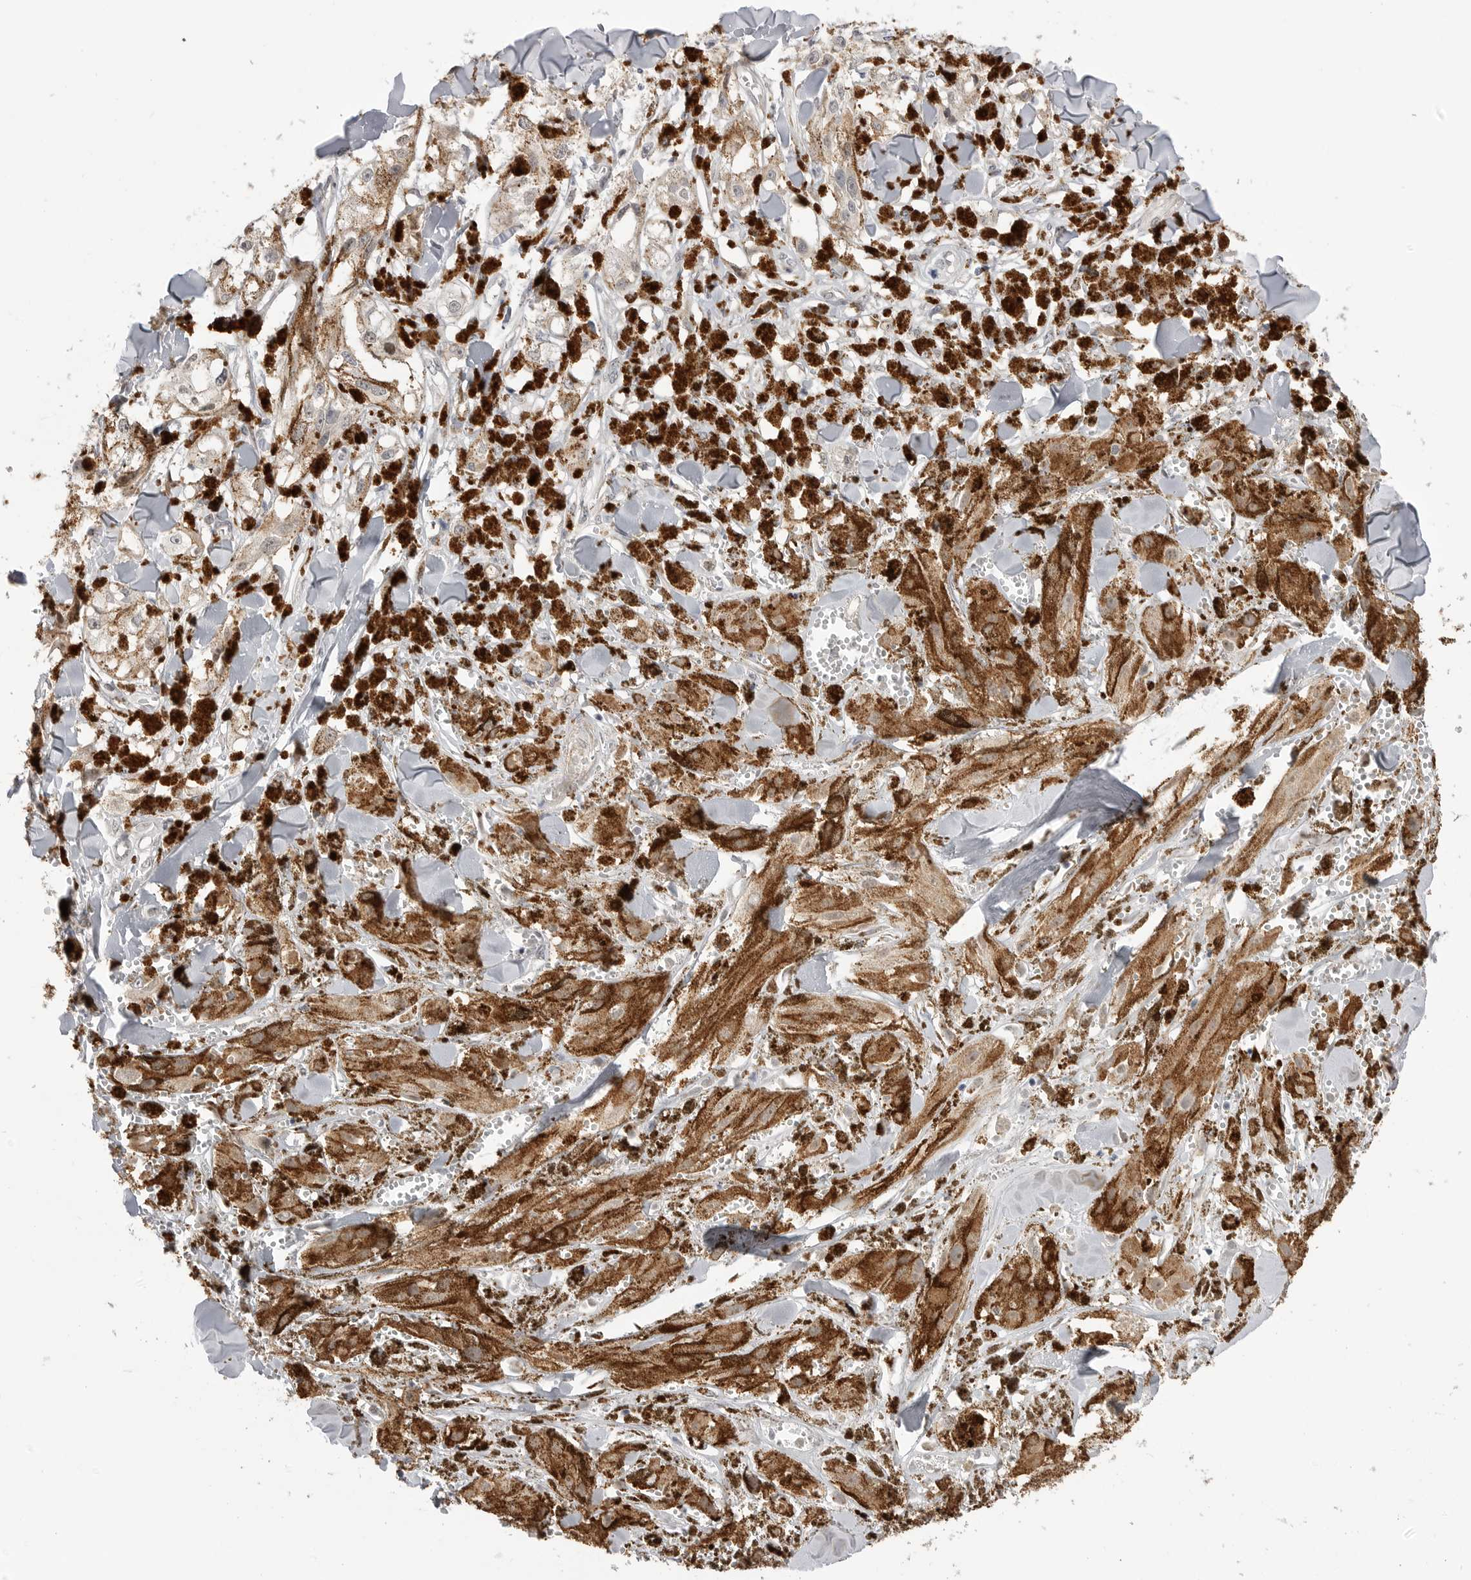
{"staining": {"intensity": "negative", "quantity": "none", "location": "none"}, "tissue": "melanoma", "cell_type": "Tumor cells", "image_type": "cancer", "snomed": [{"axis": "morphology", "description": "Malignant melanoma, NOS"}, {"axis": "topography", "description": "Skin"}], "caption": "Melanoma stained for a protein using immunohistochemistry reveals no positivity tumor cells.", "gene": "GGT6", "patient": {"sex": "male", "age": 88}}